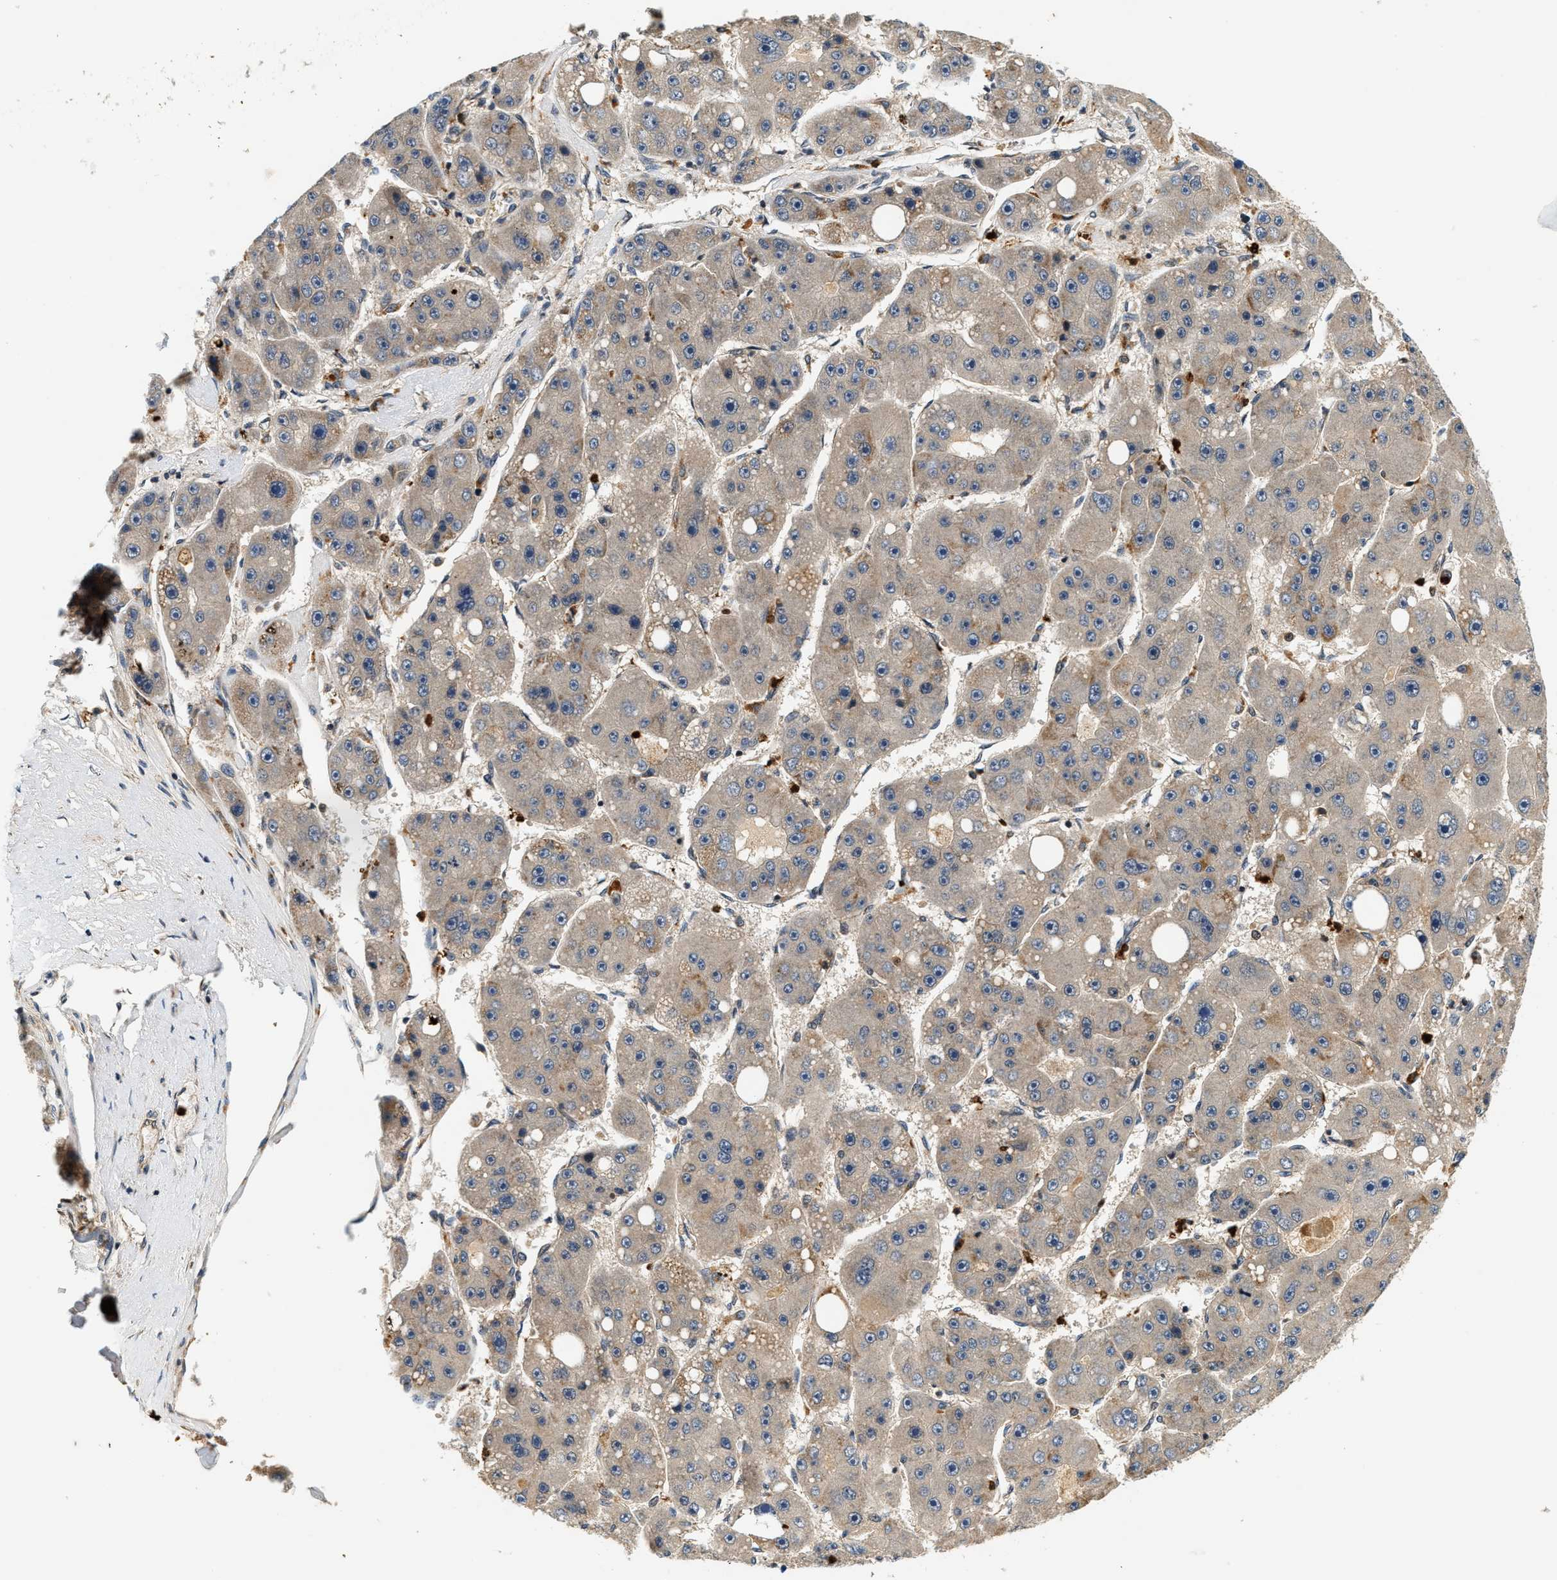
{"staining": {"intensity": "weak", "quantity": "25%-75%", "location": "cytoplasmic/membranous"}, "tissue": "liver cancer", "cell_type": "Tumor cells", "image_type": "cancer", "snomed": [{"axis": "morphology", "description": "Carcinoma, Hepatocellular, NOS"}, {"axis": "topography", "description": "Liver"}], "caption": "A low amount of weak cytoplasmic/membranous positivity is present in approximately 25%-75% of tumor cells in liver cancer tissue.", "gene": "SAMD9", "patient": {"sex": "female", "age": 61}}